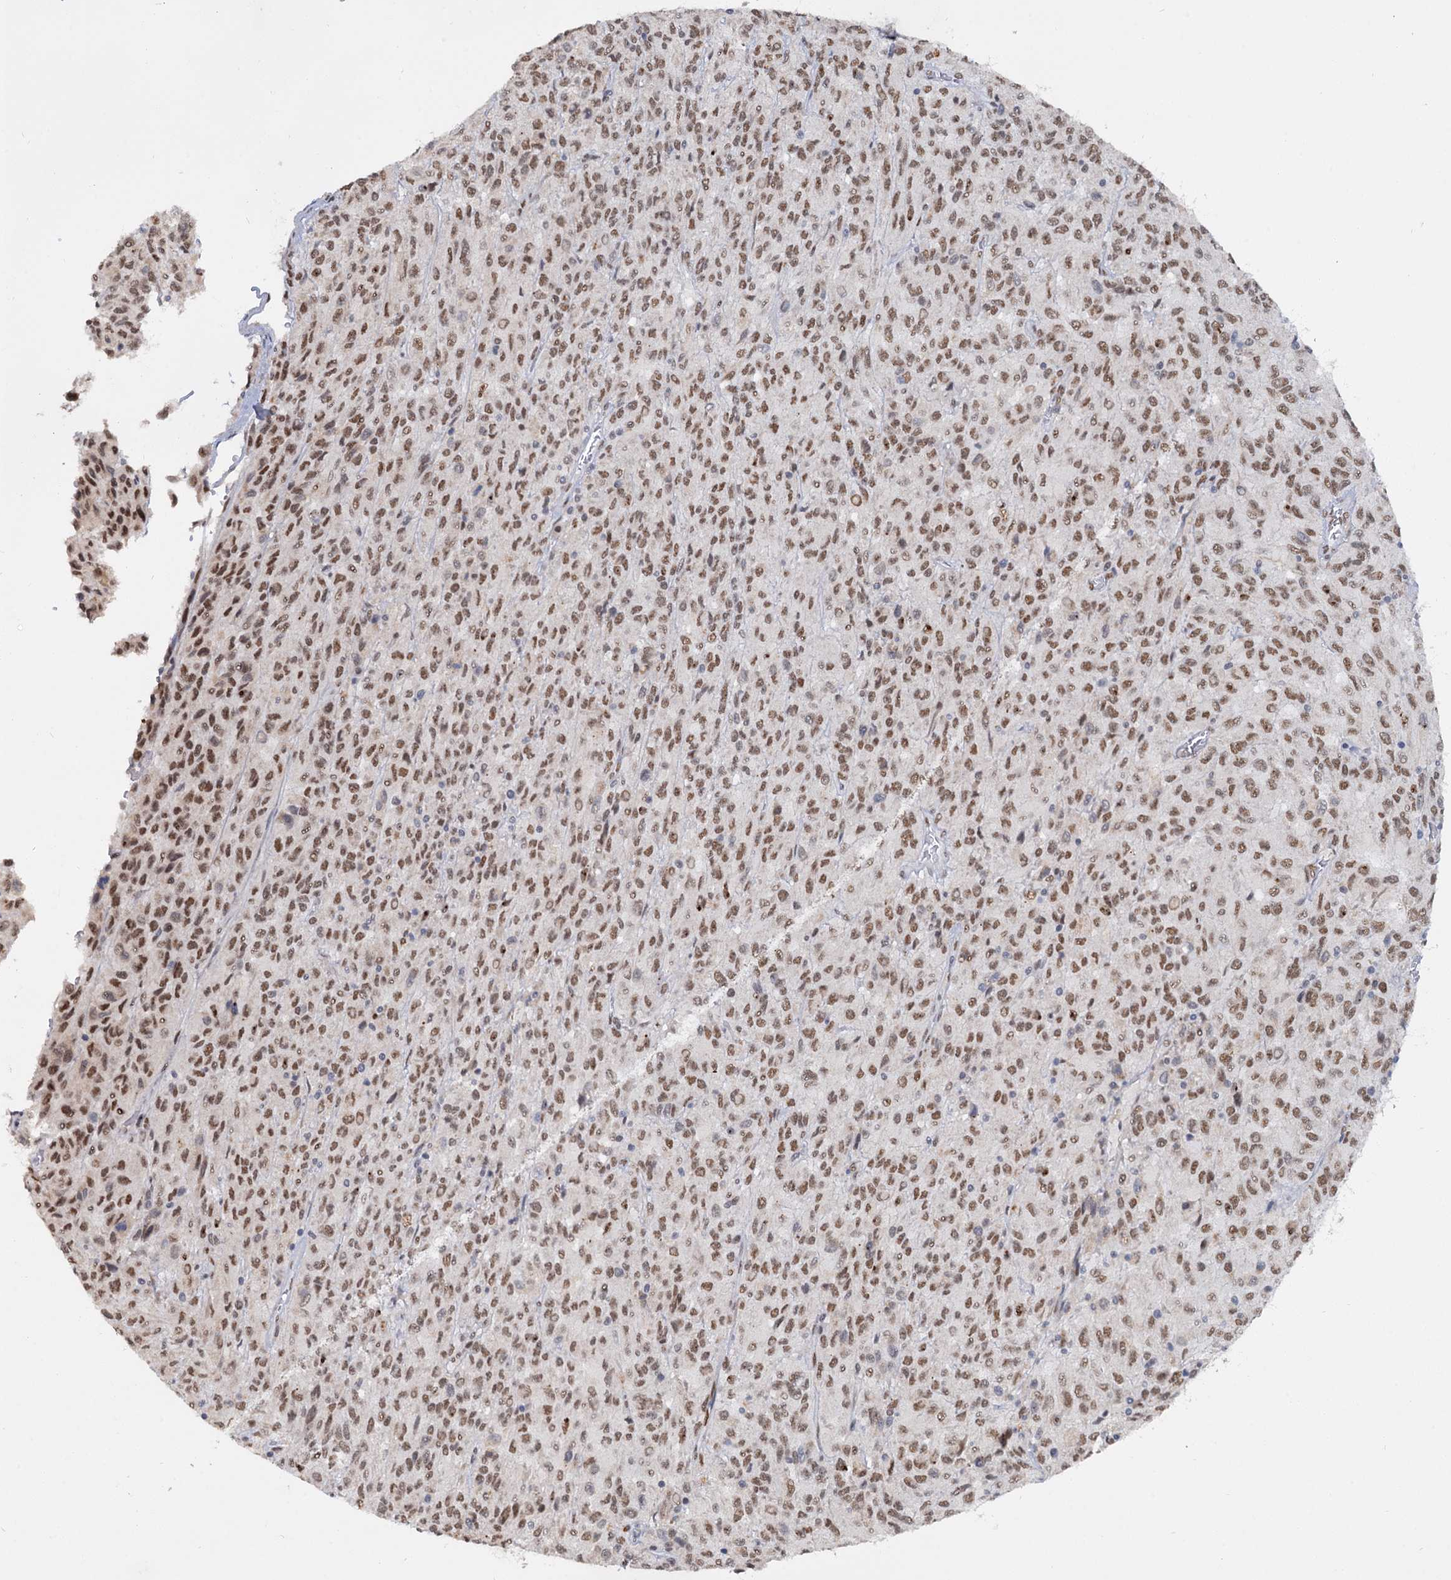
{"staining": {"intensity": "moderate", "quantity": ">75%", "location": "nuclear"}, "tissue": "melanoma", "cell_type": "Tumor cells", "image_type": "cancer", "snomed": [{"axis": "morphology", "description": "Malignant melanoma, Metastatic site"}, {"axis": "topography", "description": "Lung"}], "caption": "An immunohistochemistry histopathology image of neoplastic tissue is shown. Protein staining in brown shows moderate nuclear positivity in malignant melanoma (metastatic site) within tumor cells. Using DAB (brown) and hematoxylin (blue) stains, captured at high magnification using brightfield microscopy.", "gene": "RPRD1A", "patient": {"sex": "male", "age": 64}}